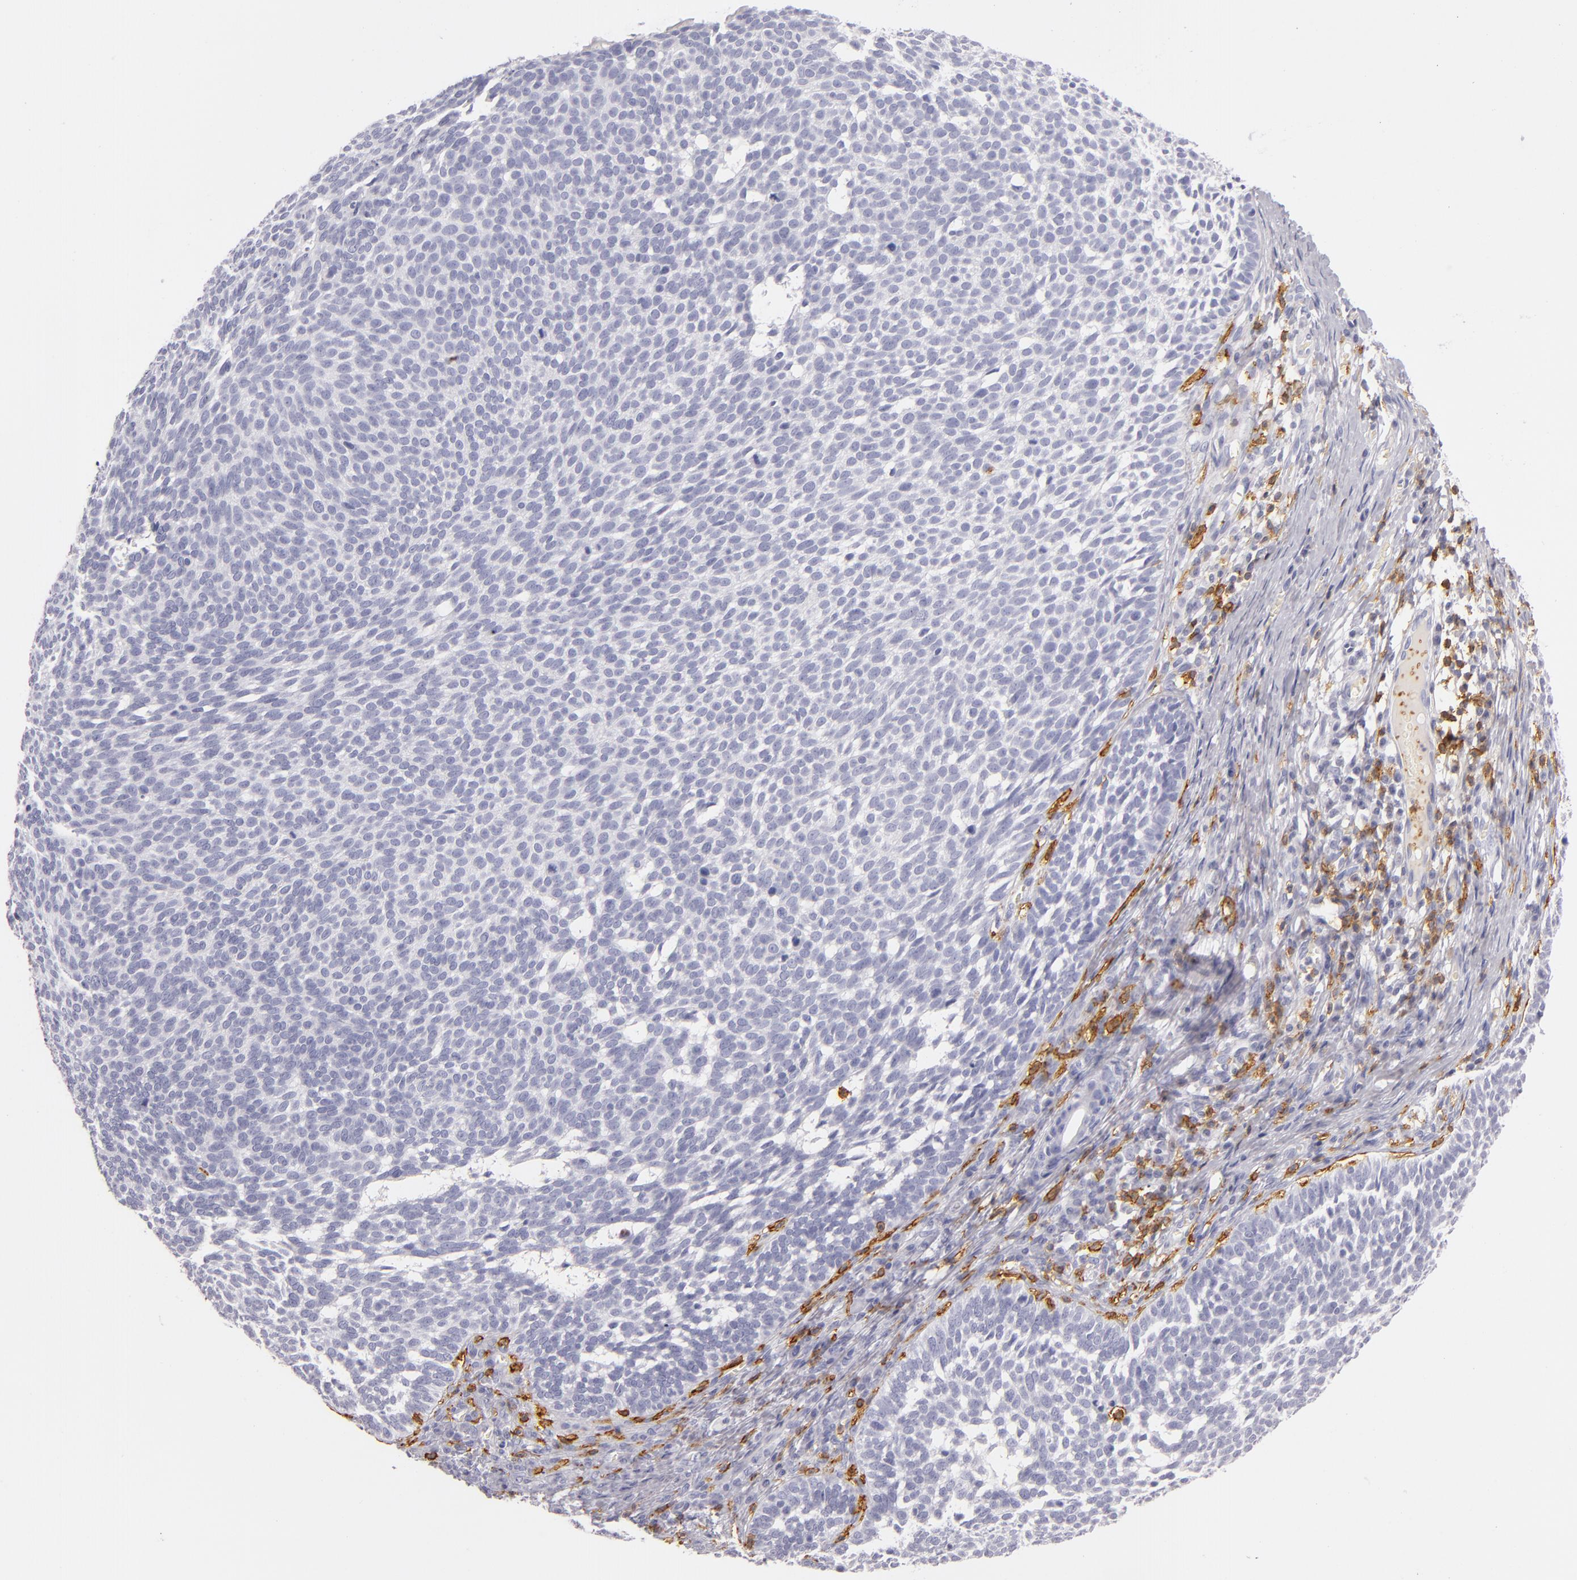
{"staining": {"intensity": "negative", "quantity": "none", "location": "none"}, "tissue": "skin cancer", "cell_type": "Tumor cells", "image_type": "cancer", "snomed": [{"axis": "morphology", "description": "Basal cell carcinoma"}, {"axis": "topography", "description": "Skin"}], "caption": "Immunohistochemical staining of human skin cancer (basal cell carcinoma) demonstrates no significant expression in tumor cells.", "gene": "LAT", "patient": {"sex": "male", "age": 63}}